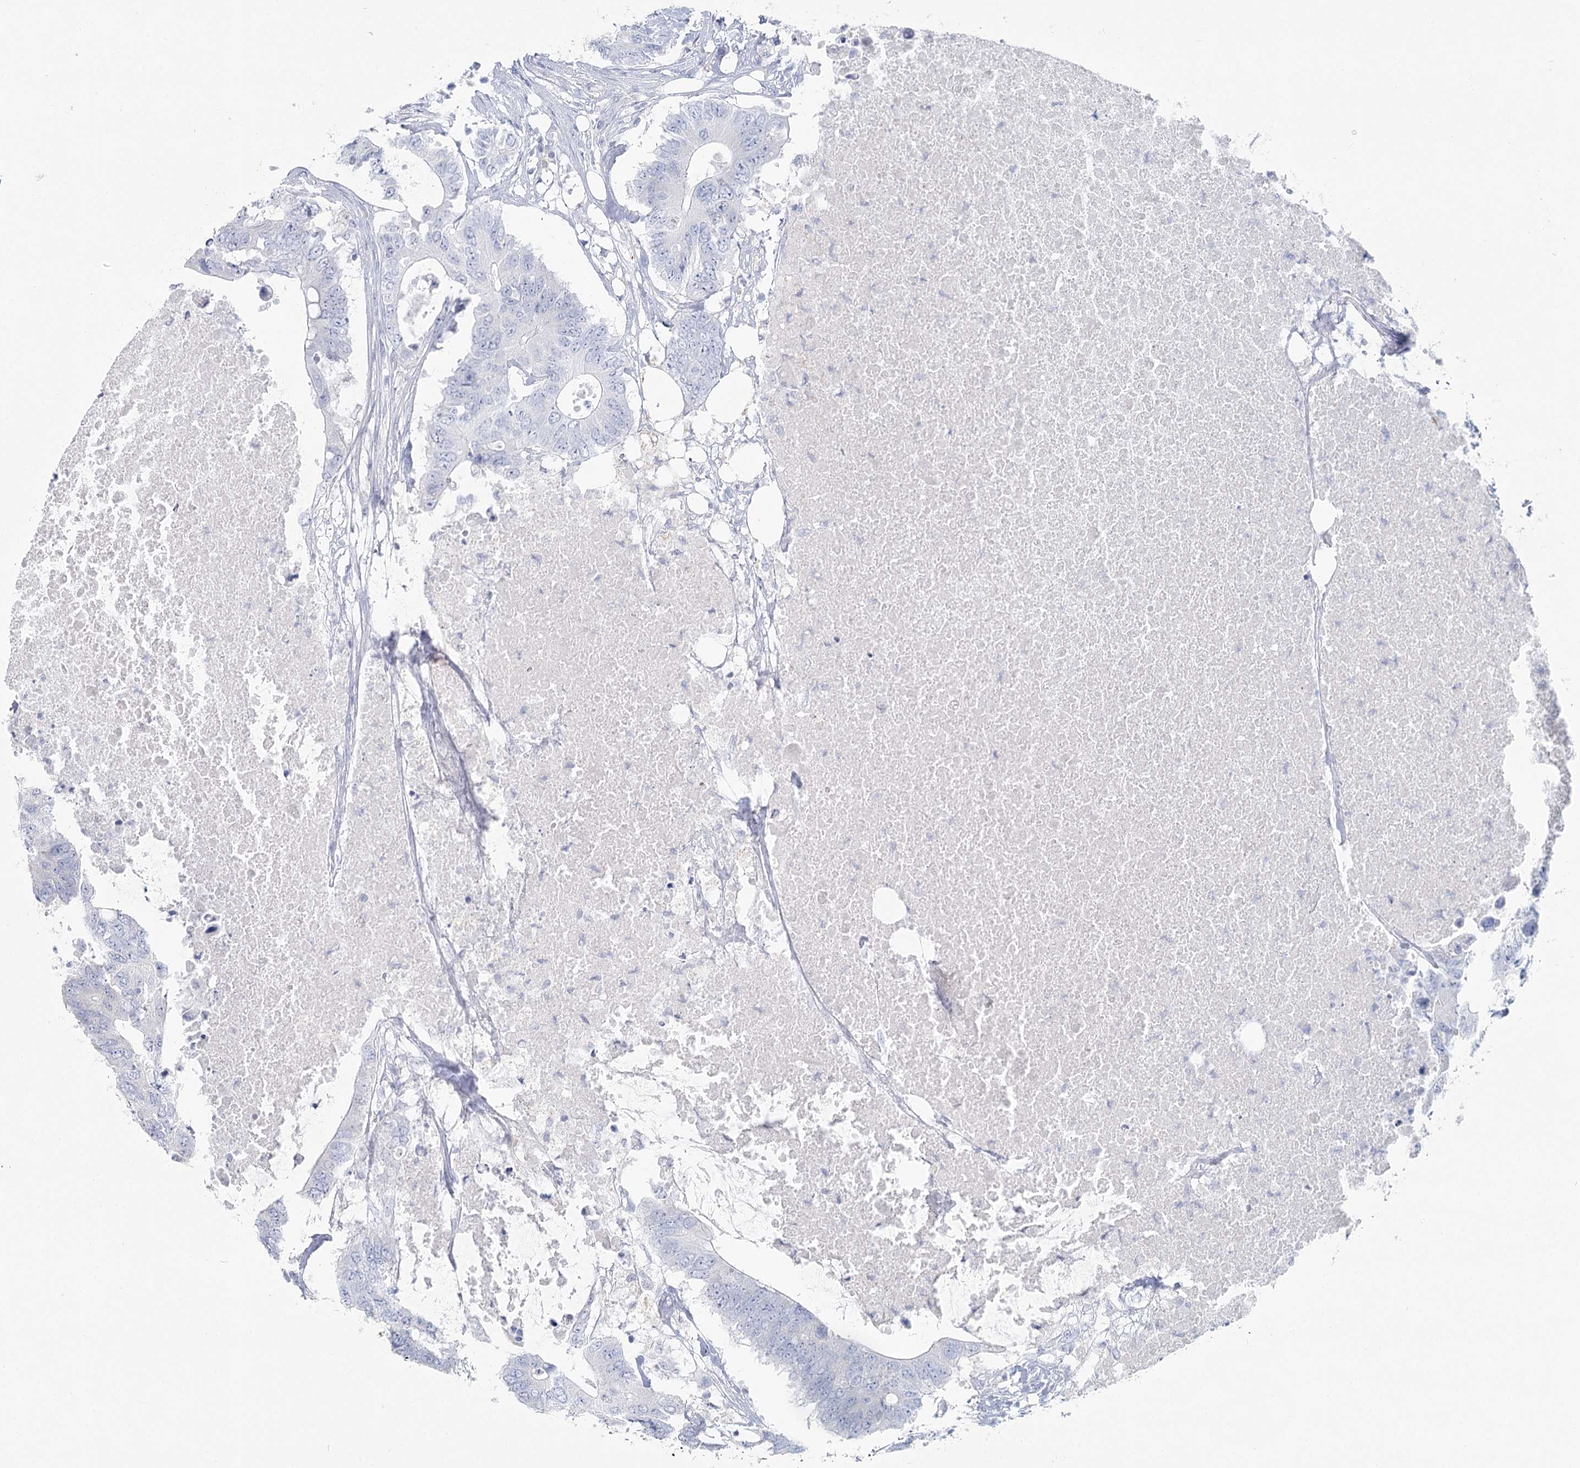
{"staining": {"intensity": "negative", "quantity": "none", "location": "none"}, "tissue": "colorectal cancer", "cell_type": "Tumor cells", "image_type": "cancer", "snomed": [{"axis": "morphology", "description": "Adenocarcinoma, NOS"}, {"axis": "topography", "description": "Colon"}], "caption": "A histopathology image of adenocarcinoma (colorectal) stained for a protein shows no brown staining in tumor cells. (DAB (3,3'-diaminobenzidine) immunohistochemistry (IHC) visualized using brightfield microscopy, high magnification).", "gene": "IFIT5", "patient": {"sex": "male", "age": 71}}